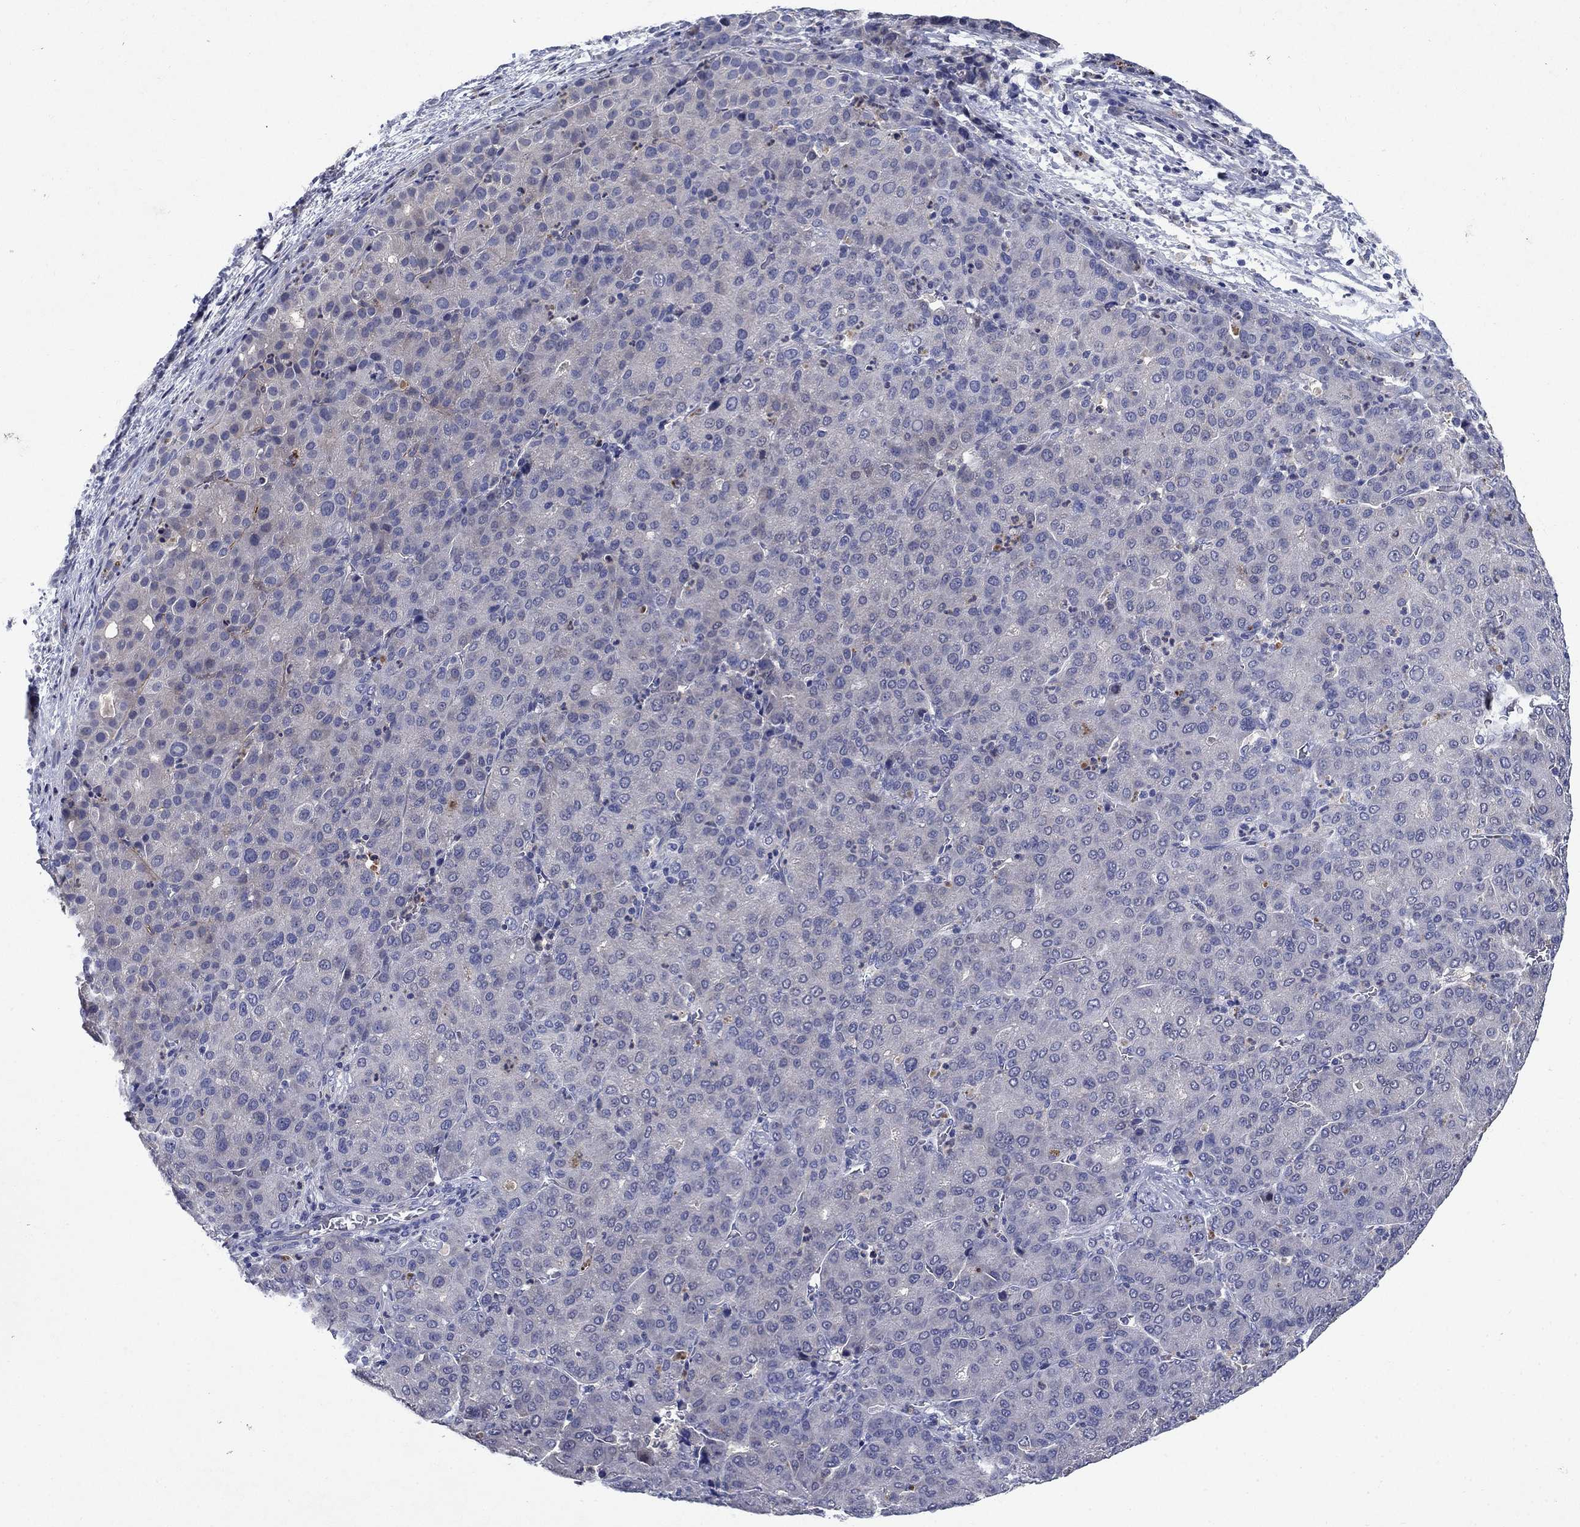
{"staining": {"intensity": "negative", "quantity": "none", "location": "none"}, "tissue": "liver cancer", "cell_type": "Tumor cells", "image_type": "cancer", "snomed": [{"axis": "morphology", "description": "Carcinoma, Hepatocellular, NOS"}, {"axis": "topography", "description": "Liver"}], "caption": "A photomicrograph of liver cancer stained for a protein displays no brown staining in tumor cells. Nuclei are stained in blue.", "gene": "STAB2", "patient": {"sex": "male", "age": 65}}